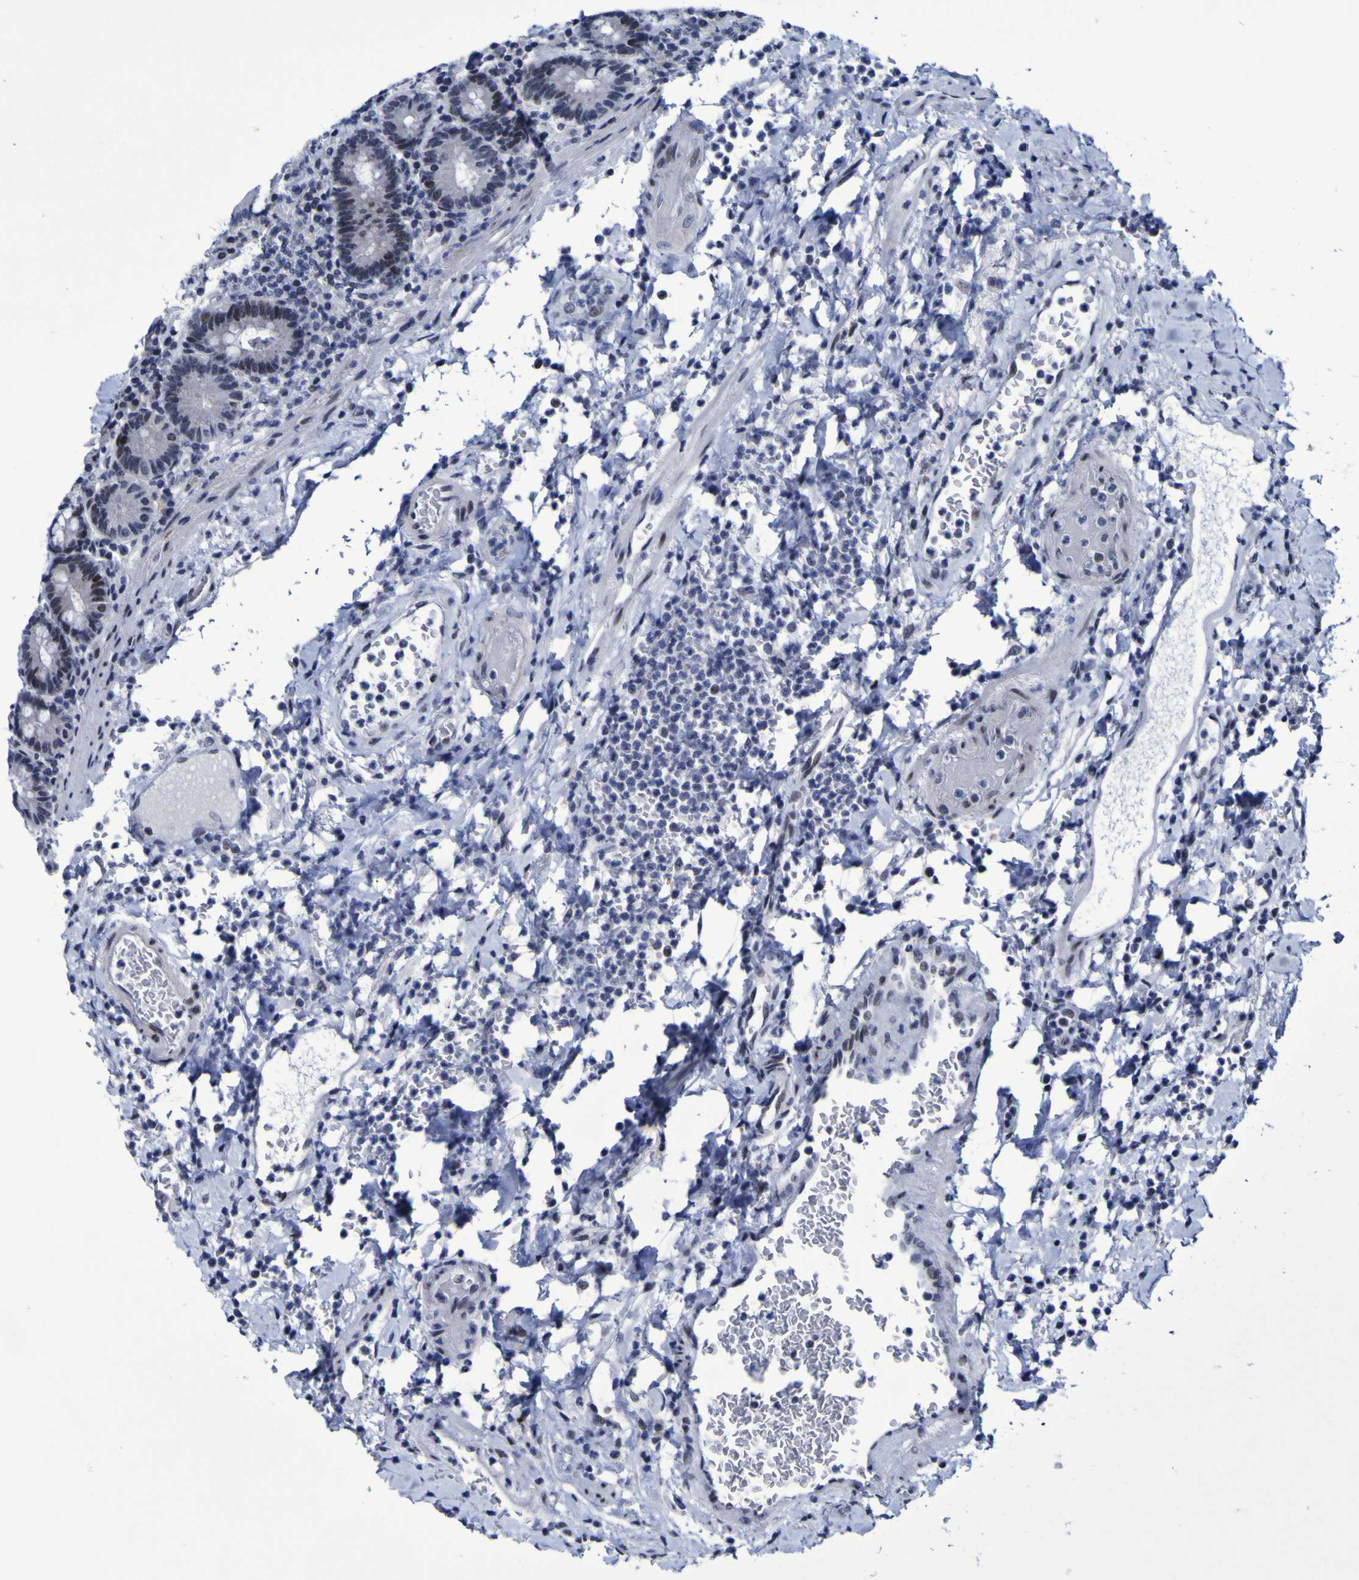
{"staining": {"intensity": "moderate", "quantity": "<25%", "location": "cytoplasmic/membranous,nuclear"}, "tissue": "stomach", "cell_type": "Glandular cells", "image_type": "normal", "snomed": [{"axis": "morphology", "description": "Normal tissue, NOS"}, {"axis": "topography", "description": "Stomach, upper"}], "caption": "Stomach stained with a brown dye displays moderate cytoplasmic/membranous,nuclear positive expression in approximately <25% of glandular cells.", "gene": "MBD3", "patient": {"sex": "male", "age": 68}}